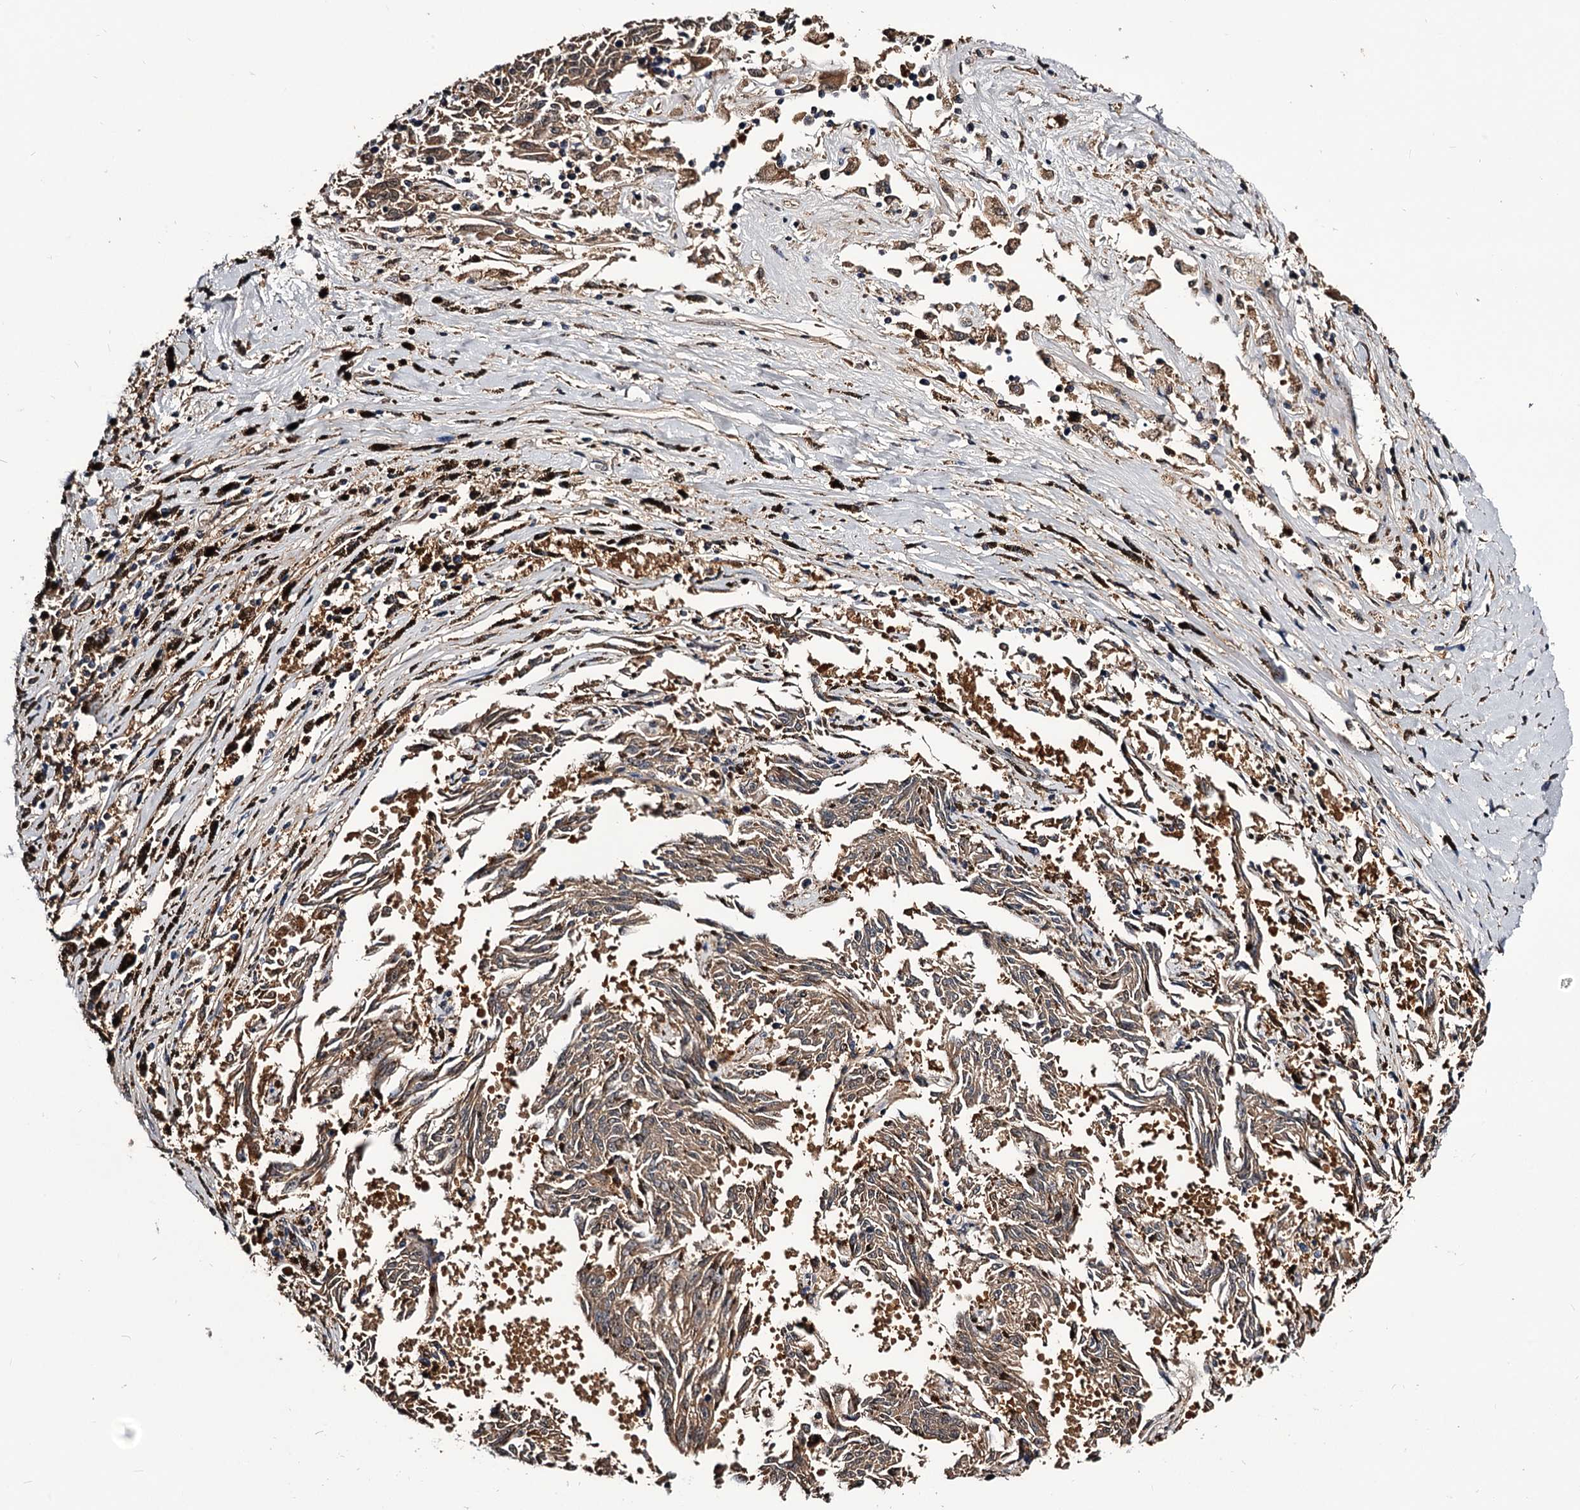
{"staining": {"intensity": "moderate", "quantity": ">75%", "location": "cytoplasmic/membranous"}, "tissue": "melanoma", "cell_type": "Tumor cells", "image_type": "cancer", "snomed": [{"axis": "morphology", "description": "Malignant melanoma, NOS"}, {"axis": "topography", "description": "Skin"}], "caption": "Tumor cells exhibit medium levels of moderate cytoplasmic/membranous staining in approximately >75% of cells in melanoma. (DAB IHC with brightfield microscopy, high magnification).", "gene": "GSTO1", "patient": {"sex": "female", "age": 72}}